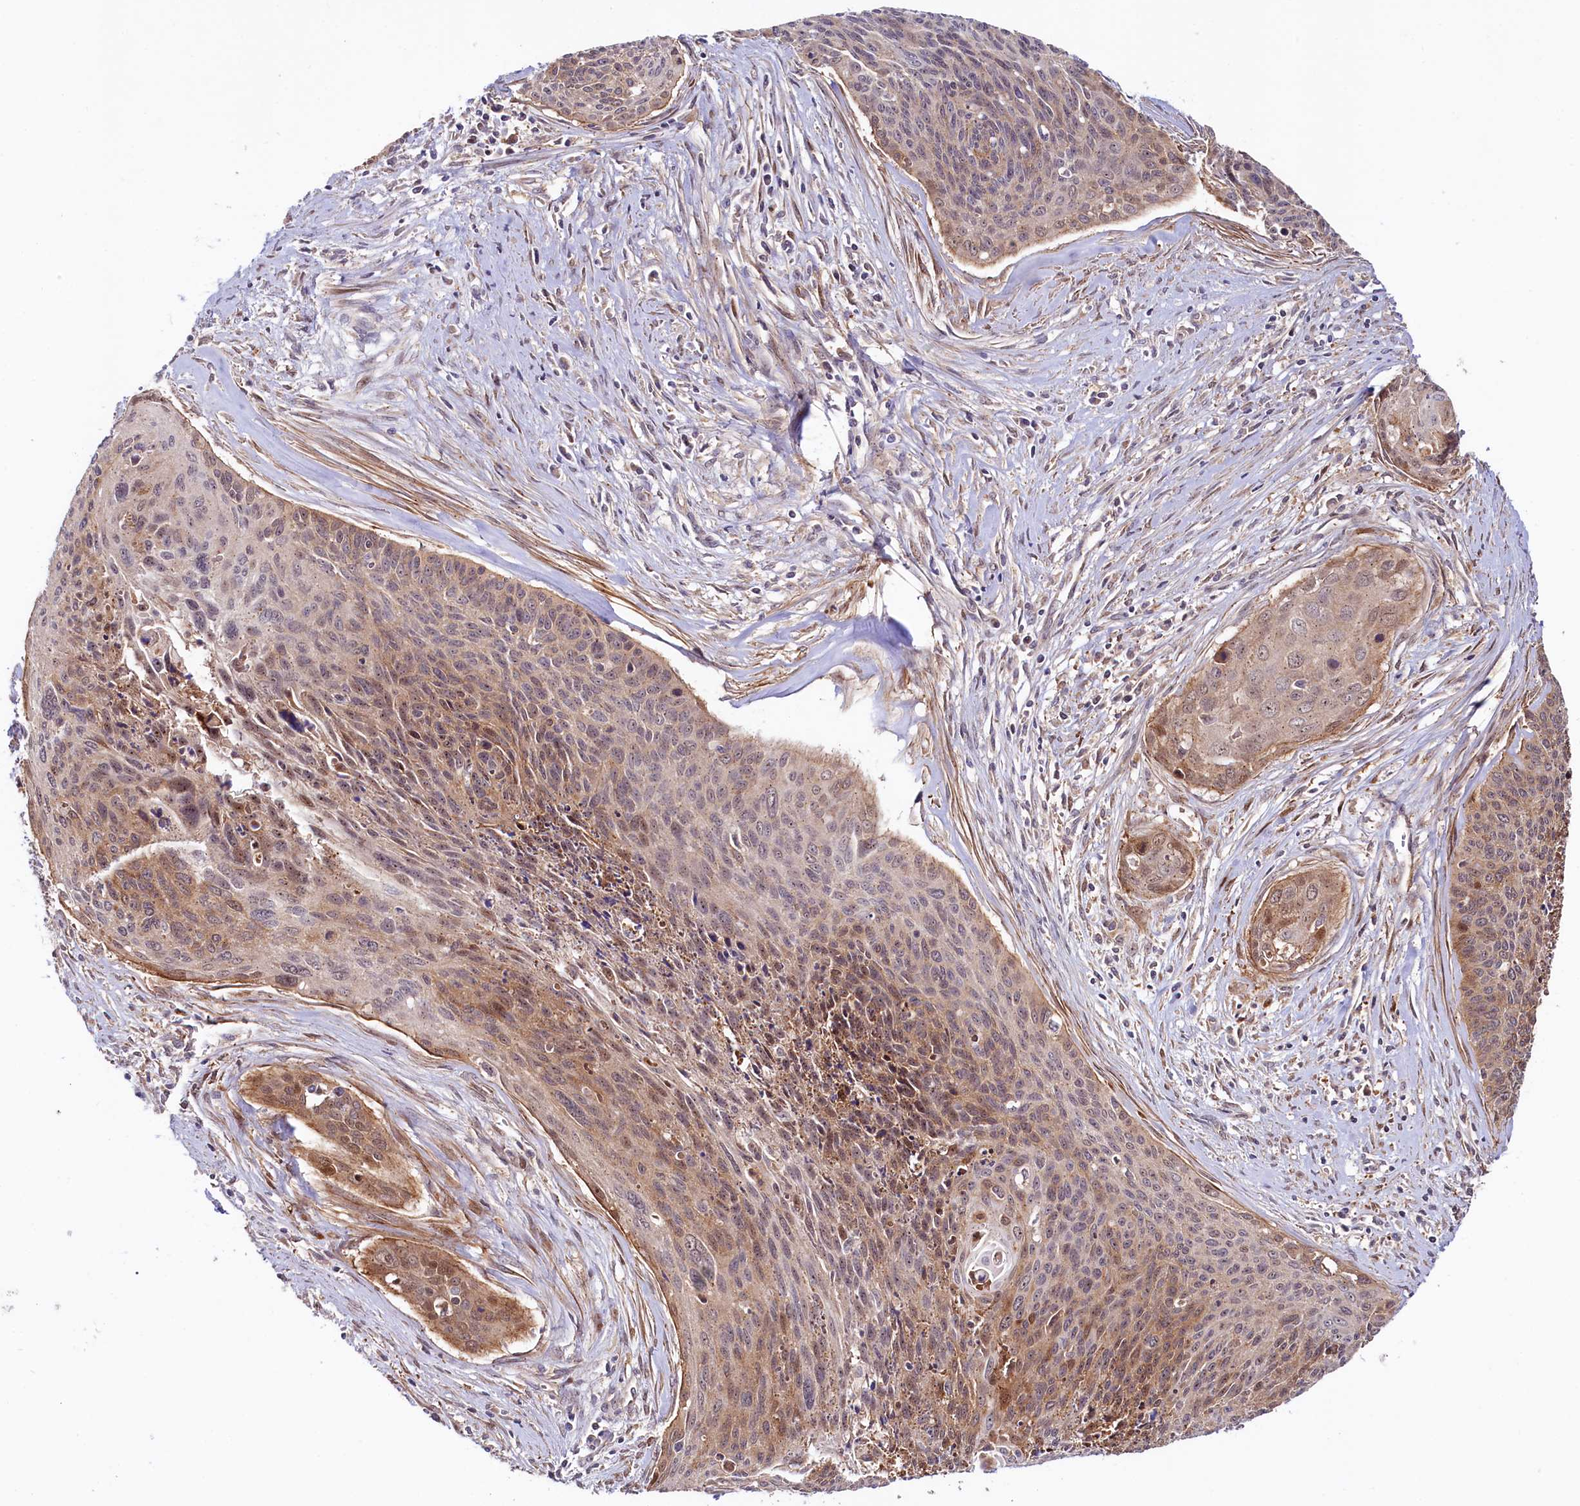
{"staining": {"intensity": "moderate", "quantity": "25%-75%", "location": "cytoplasmic/membranous,nuclear"}, "tissue": "cervical cancer", "cell_type": "Tumor cells", "image_type": "cancer", "snomed": [{"axis": "morphology", "description": "Squamous cell carcinoma, NOS"}, {"axis": "topography", "description": "Cervix"}], "caption": "Moderate cytoplasmic/membranous and nuclear staining is appreciated in about 25%-75% of tumor cells in cervical cancer (squamous cell carcinoma).", "gene": "NEDD1", "patient": {"sex": "female", "age": 55}}